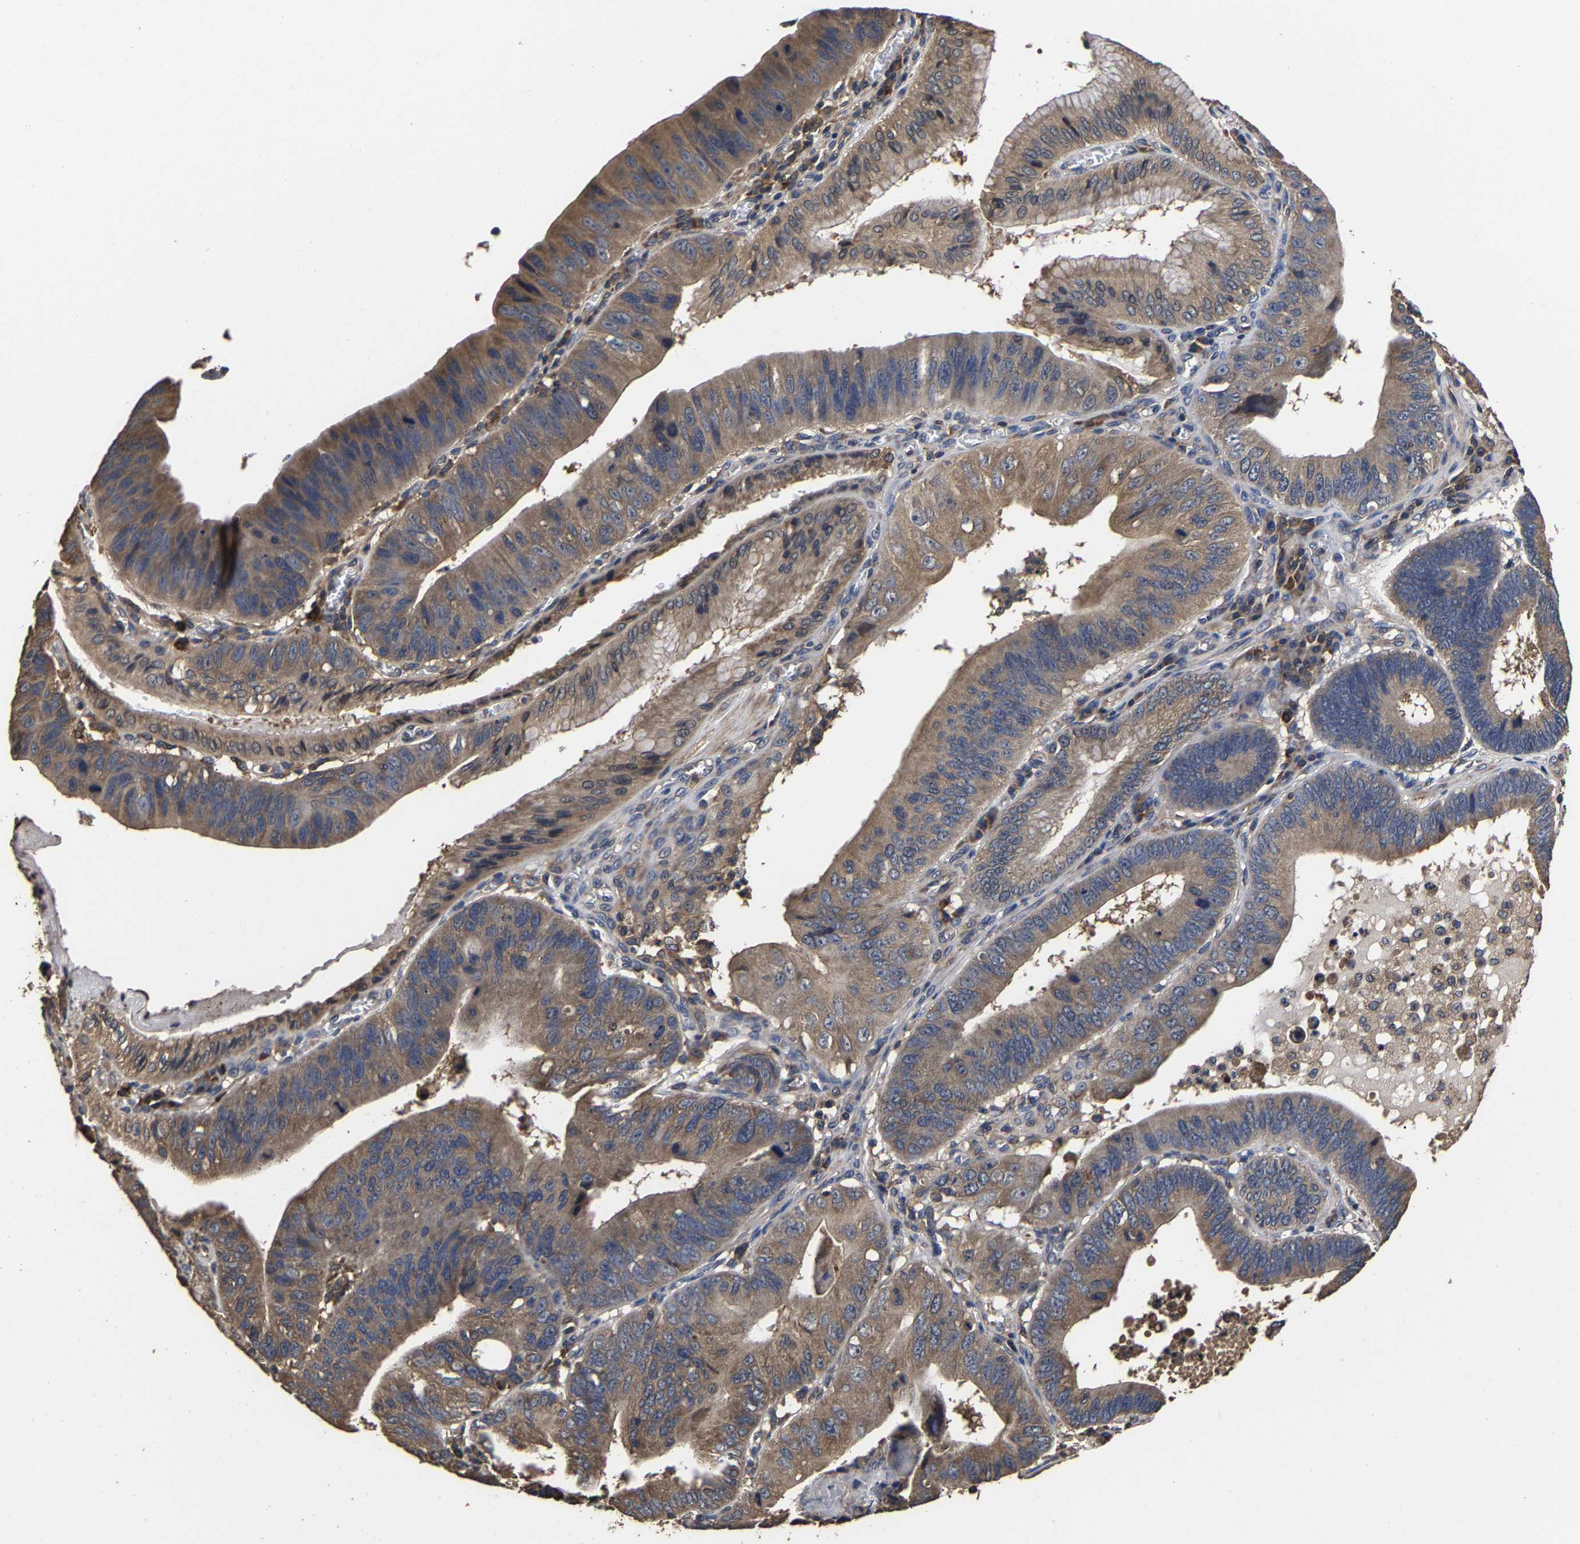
{"staining": {"intensity": "moderate", "quantity": ">75%", "location": "cytoplasmic/membranous"}, "tissue": "stomach cancer", "cell_type": "Tumor cells", "image_type": "cancer", "snomed": [{"axis": "morphology", "description": "Adenocarcinoma, NOS"}, {"axis": "topography", "description": "Stomach"}], "caption": "Tumor cells demonstrate moderate cytoplasmic/membranous positivity in approximately >75% of cells in stomach cancer. The staining is performed using DAB (3,3'-diaminobenzidine) brown chromogen to label protein expression. The nuclei are counter-stained blue using hematoxylin.", "gene": "ITCH", "patient": {"sex": "male", "age": 59}}